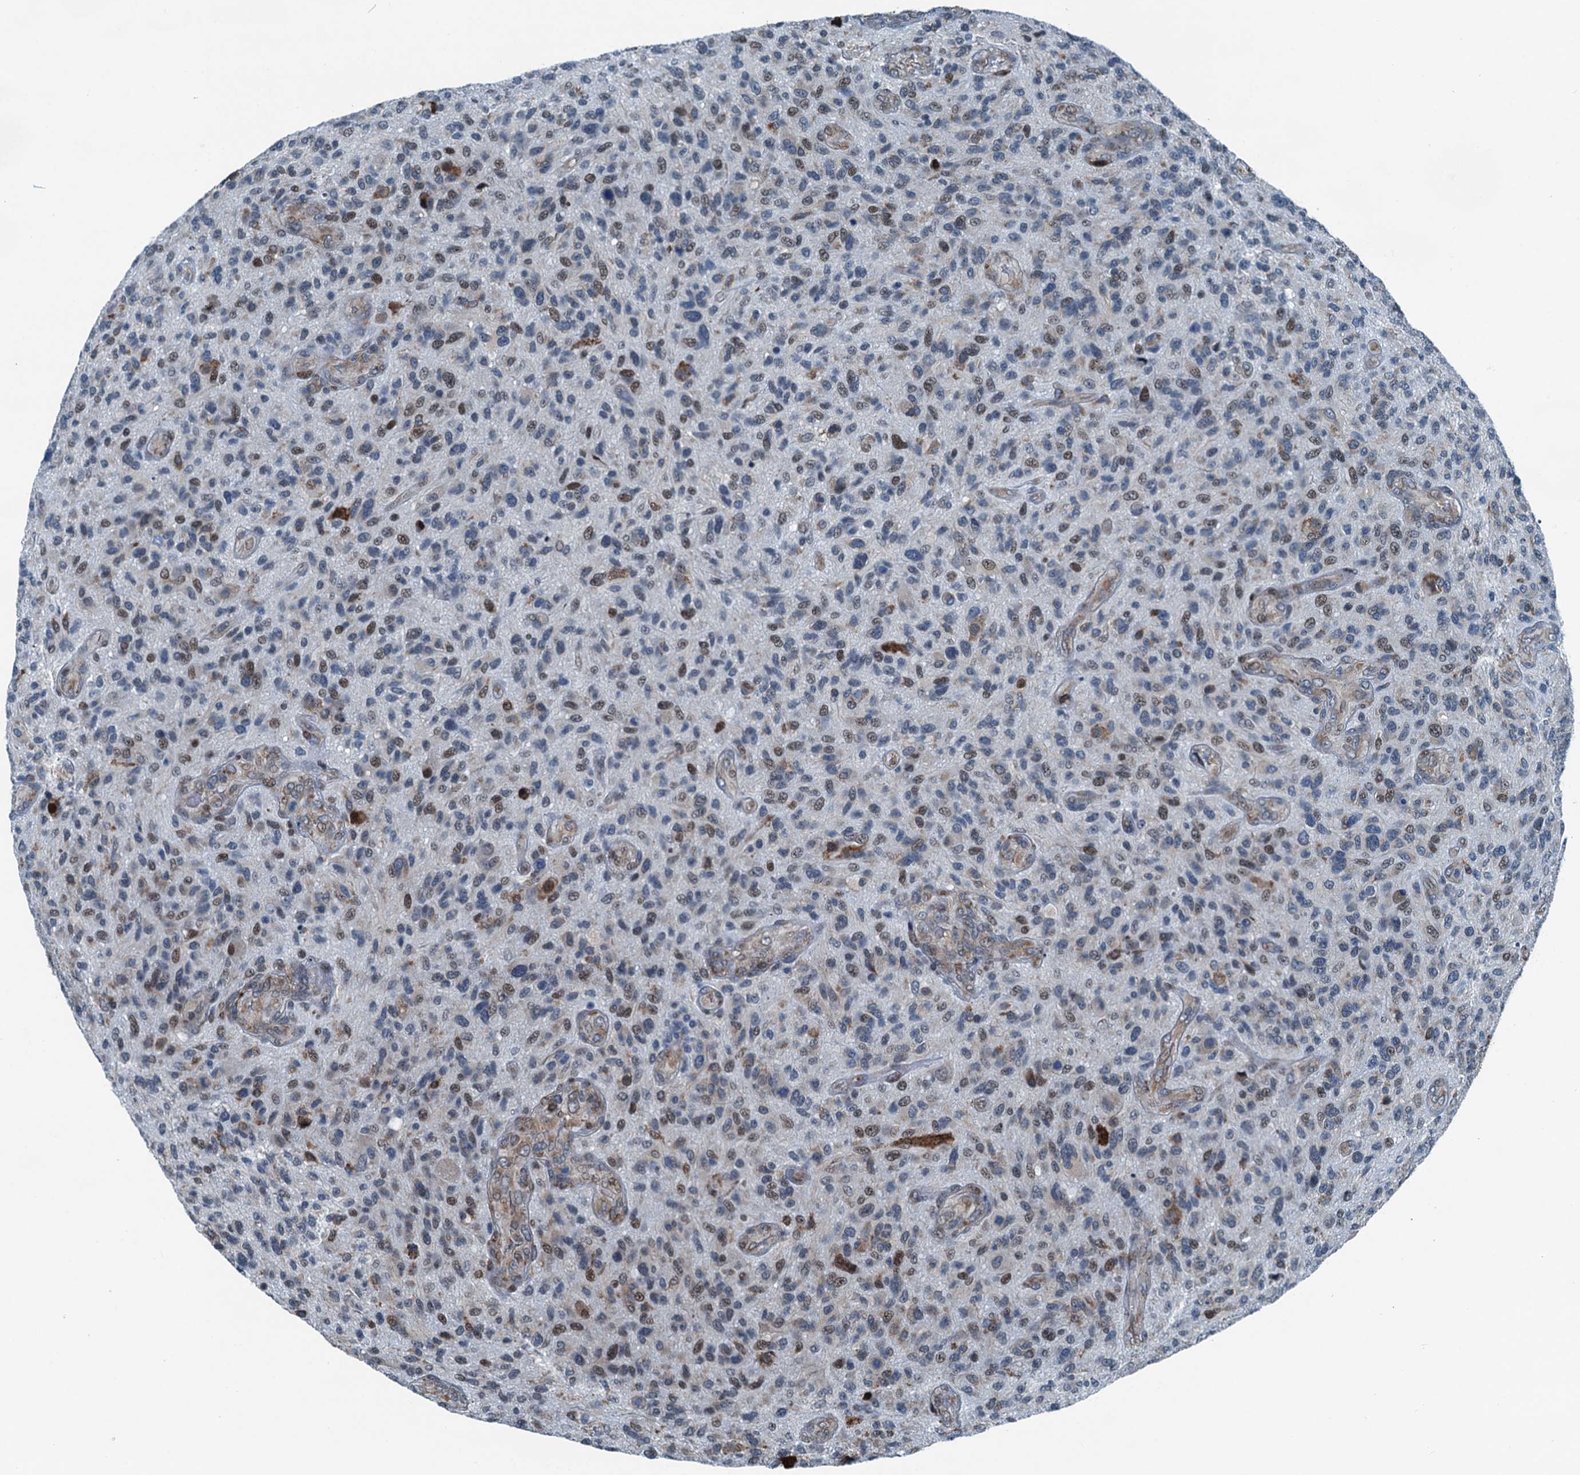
{"staining": {"intensity": "weak", "quantity": "25%-75%", "location": "nuclear"}, "tissue": "glioma", "cell_type": "Tumor cells", "image_type": "cancer", "snomed": [{"axis": "morphology", "description": "Glioma, malignant, High grade"}, {"axis": "topography", "description": "Brain"}], "caption": "The immunohistochemical stain labels weak nuclear staining in tumor cells of glioma tissue.", "gene": "TAMALIN", "patient": {"sex": "male", "age": 47}}